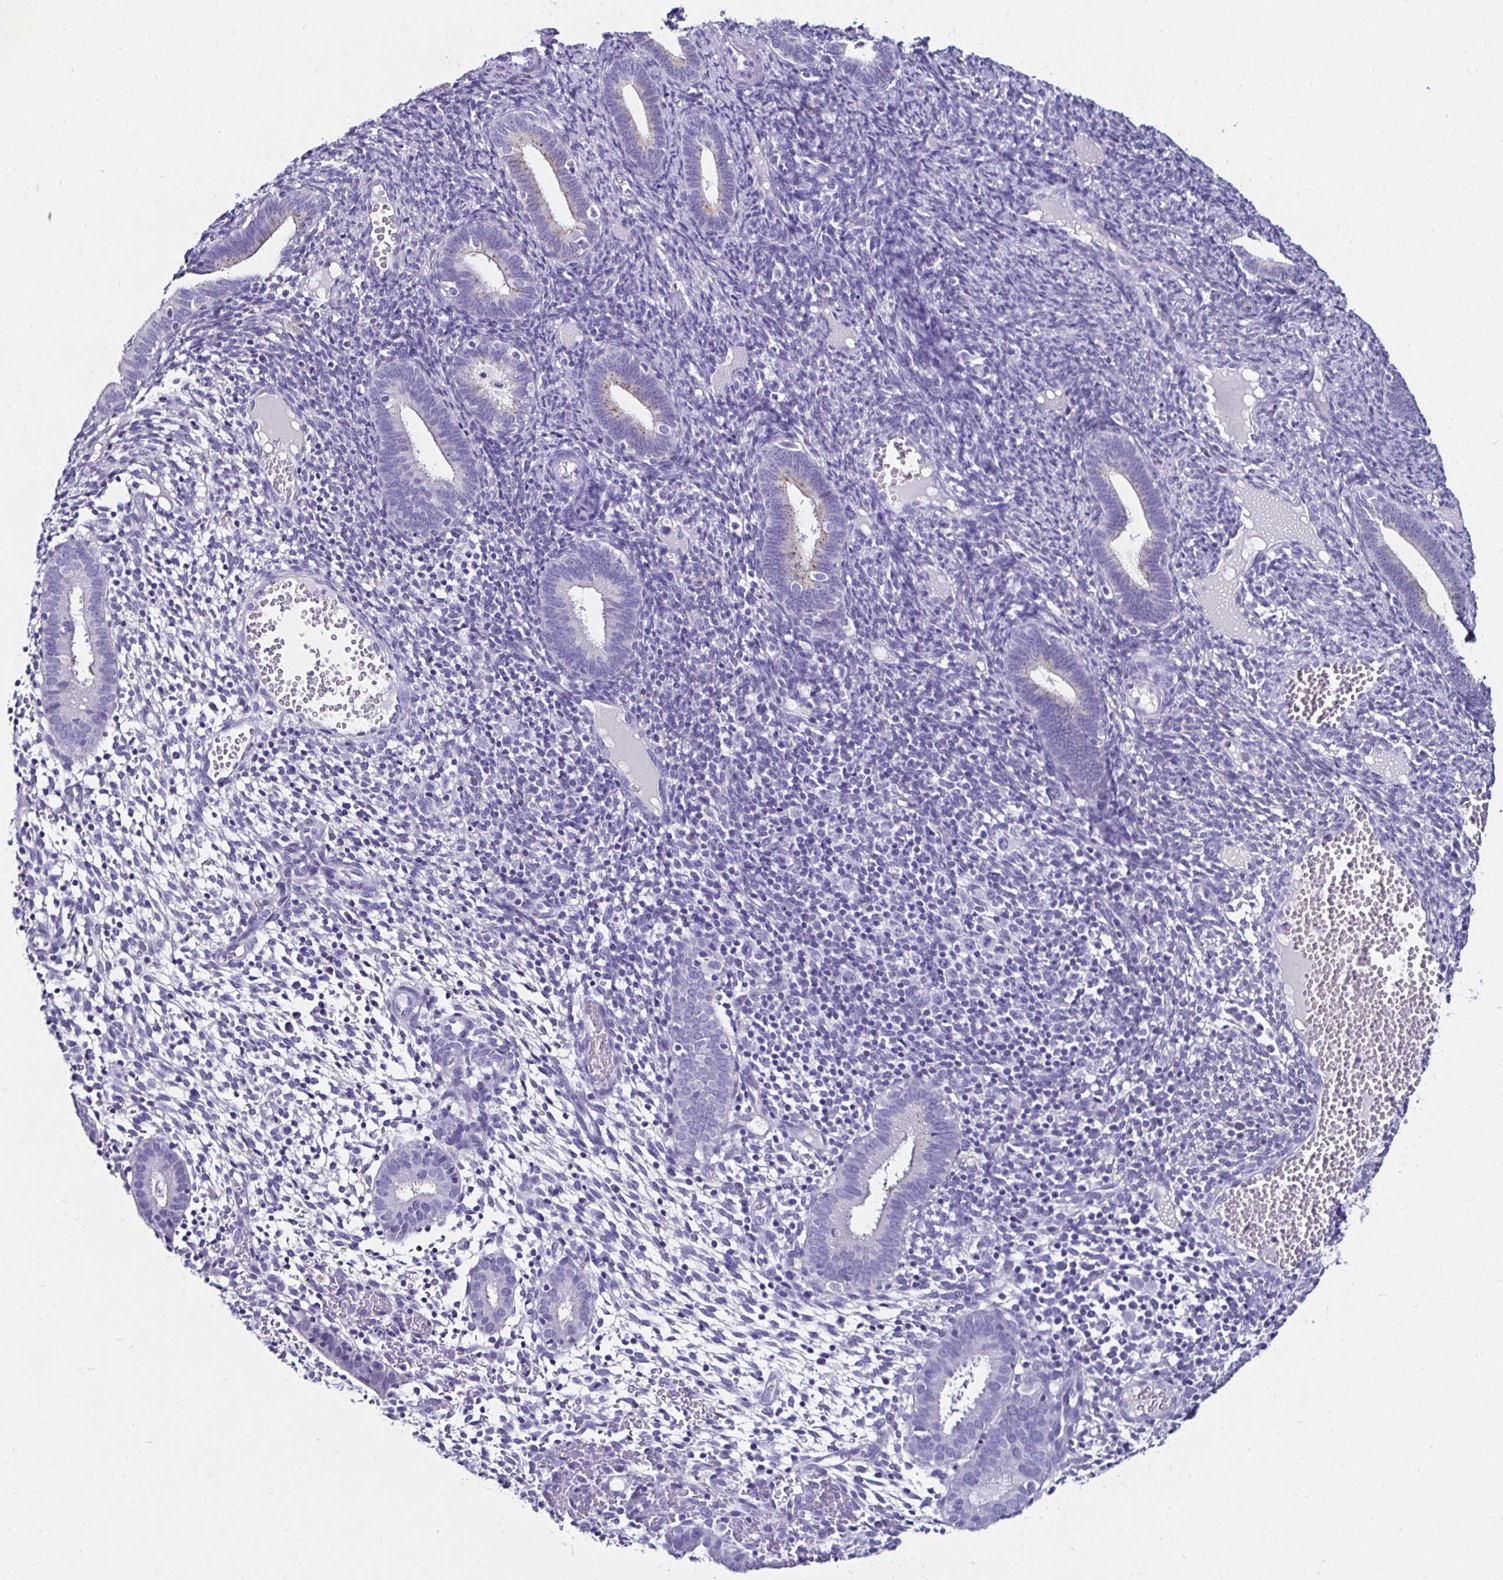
{"staining": {"intensity": "negative", "quantity": "none", "location": "none"}, "tissue": "endometrium", "cell_type": "Cells in endometrial stroma", "image_type": "normal", "snomed": [{"axis": "morphology", "description": "Normal tissue, NOS"}, {"axis": "topography", "description": "Endometrium"}], "caption": "Histopathology image shows no significant protein positivity in cells in endometrial stroma of unremarkable endometrium.", "gene": "KCNT1", "patient": {"sex": "female", "age": 41}}